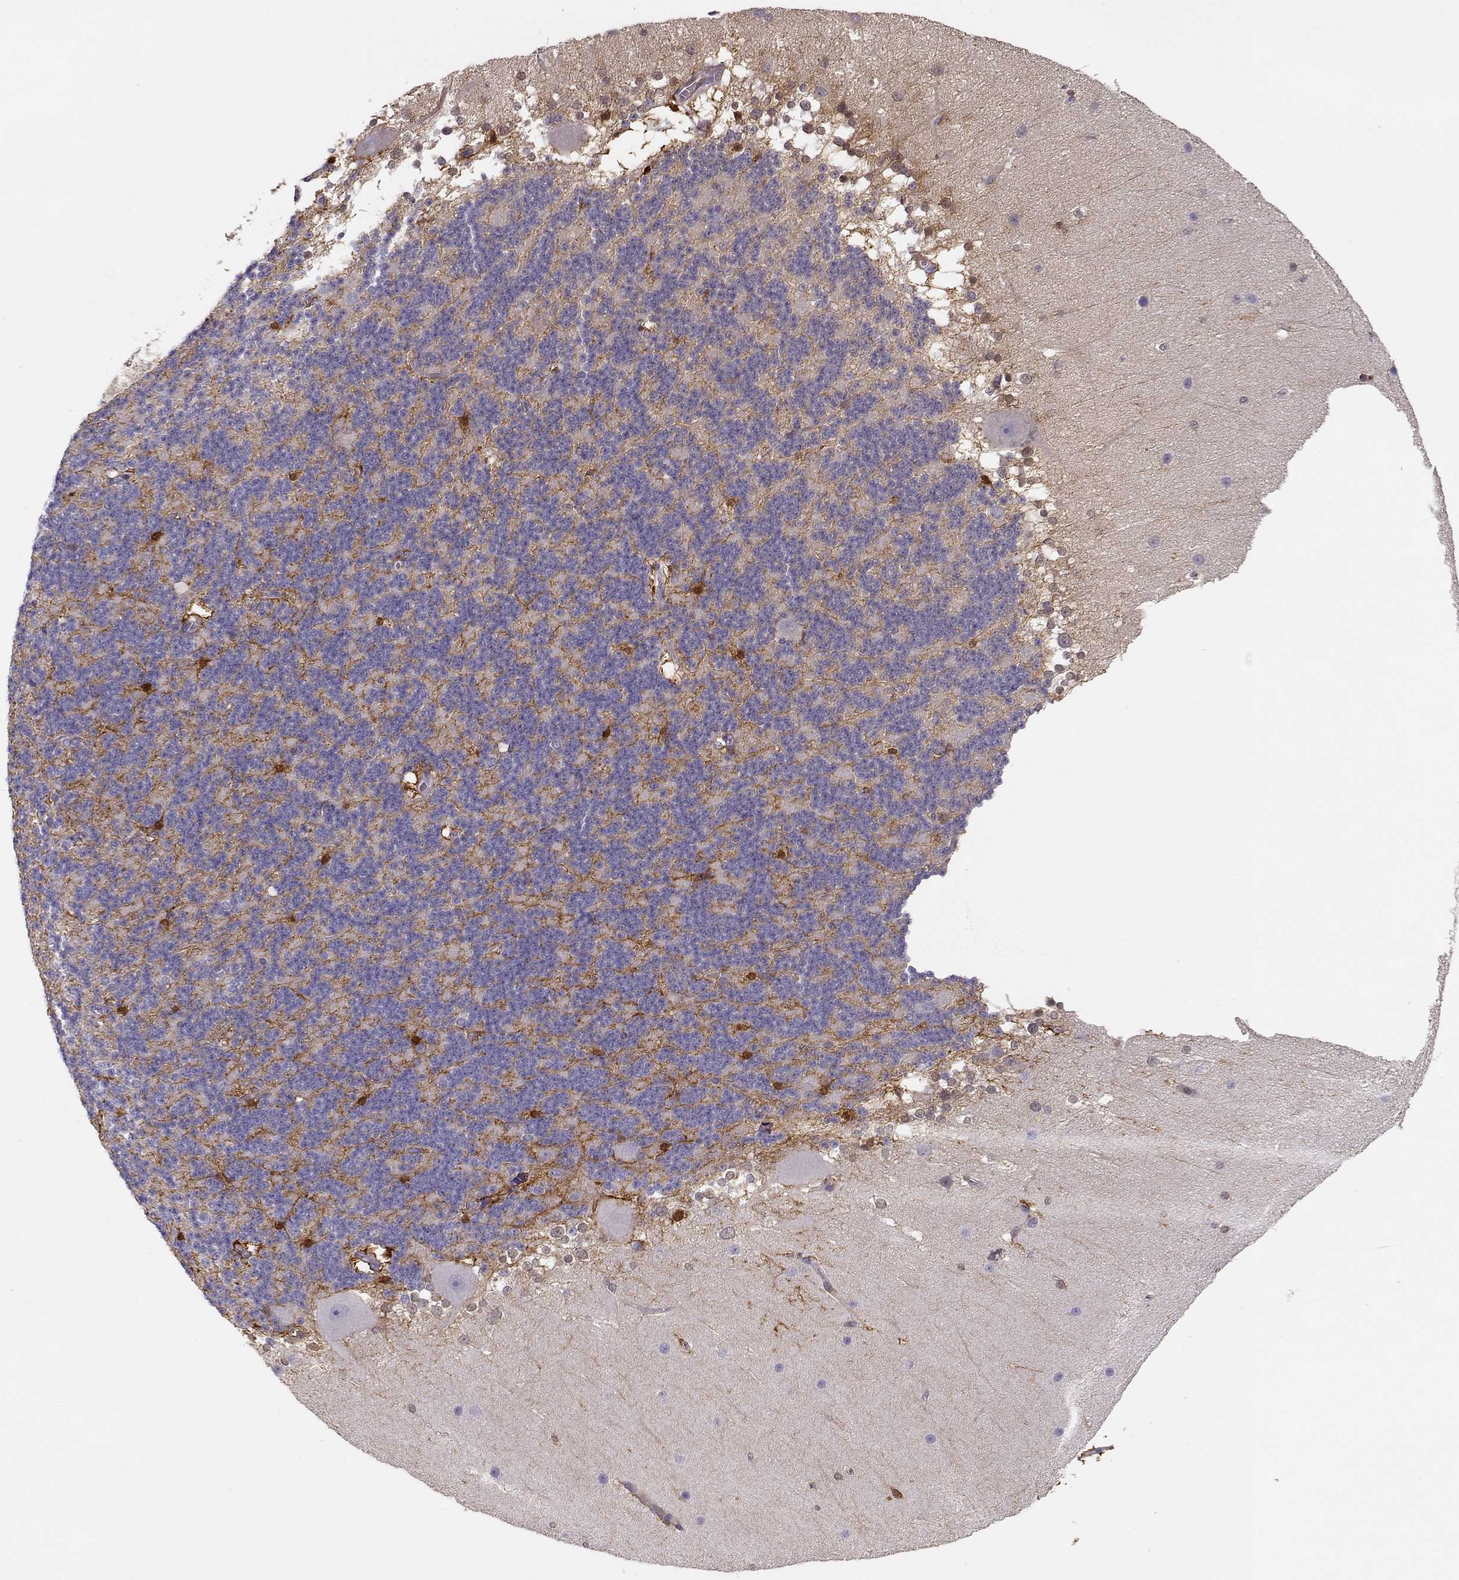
{"staining": {"intensity": "strong", "quantity": "<25%", "location": "cytoplasmic/membranous,nuclear"}, "tissue": "cerebellum", "cell_type": "Cells in granular layer", "image_type": "normal", "snomed": [{"axis": "morphology", "description": "Normal tissue, NOS"}, {"axis": "topography", "description": "Cerebellum"}], "caption": "The histopathology image demonstrates a brown stain indicating the presence of a protein in the cytoplasmic/membranous,nuclear of cells in granular layer in cerebellum. The staining was performed using DAB (3,3'-diaminobenzidine) to visualize the protein expression in brown, while the nuclei were stained in blue with hematoxylin (Magnification: 20x).", "gene": "PNP", "patient": {"sex": "female", "age": 19}}